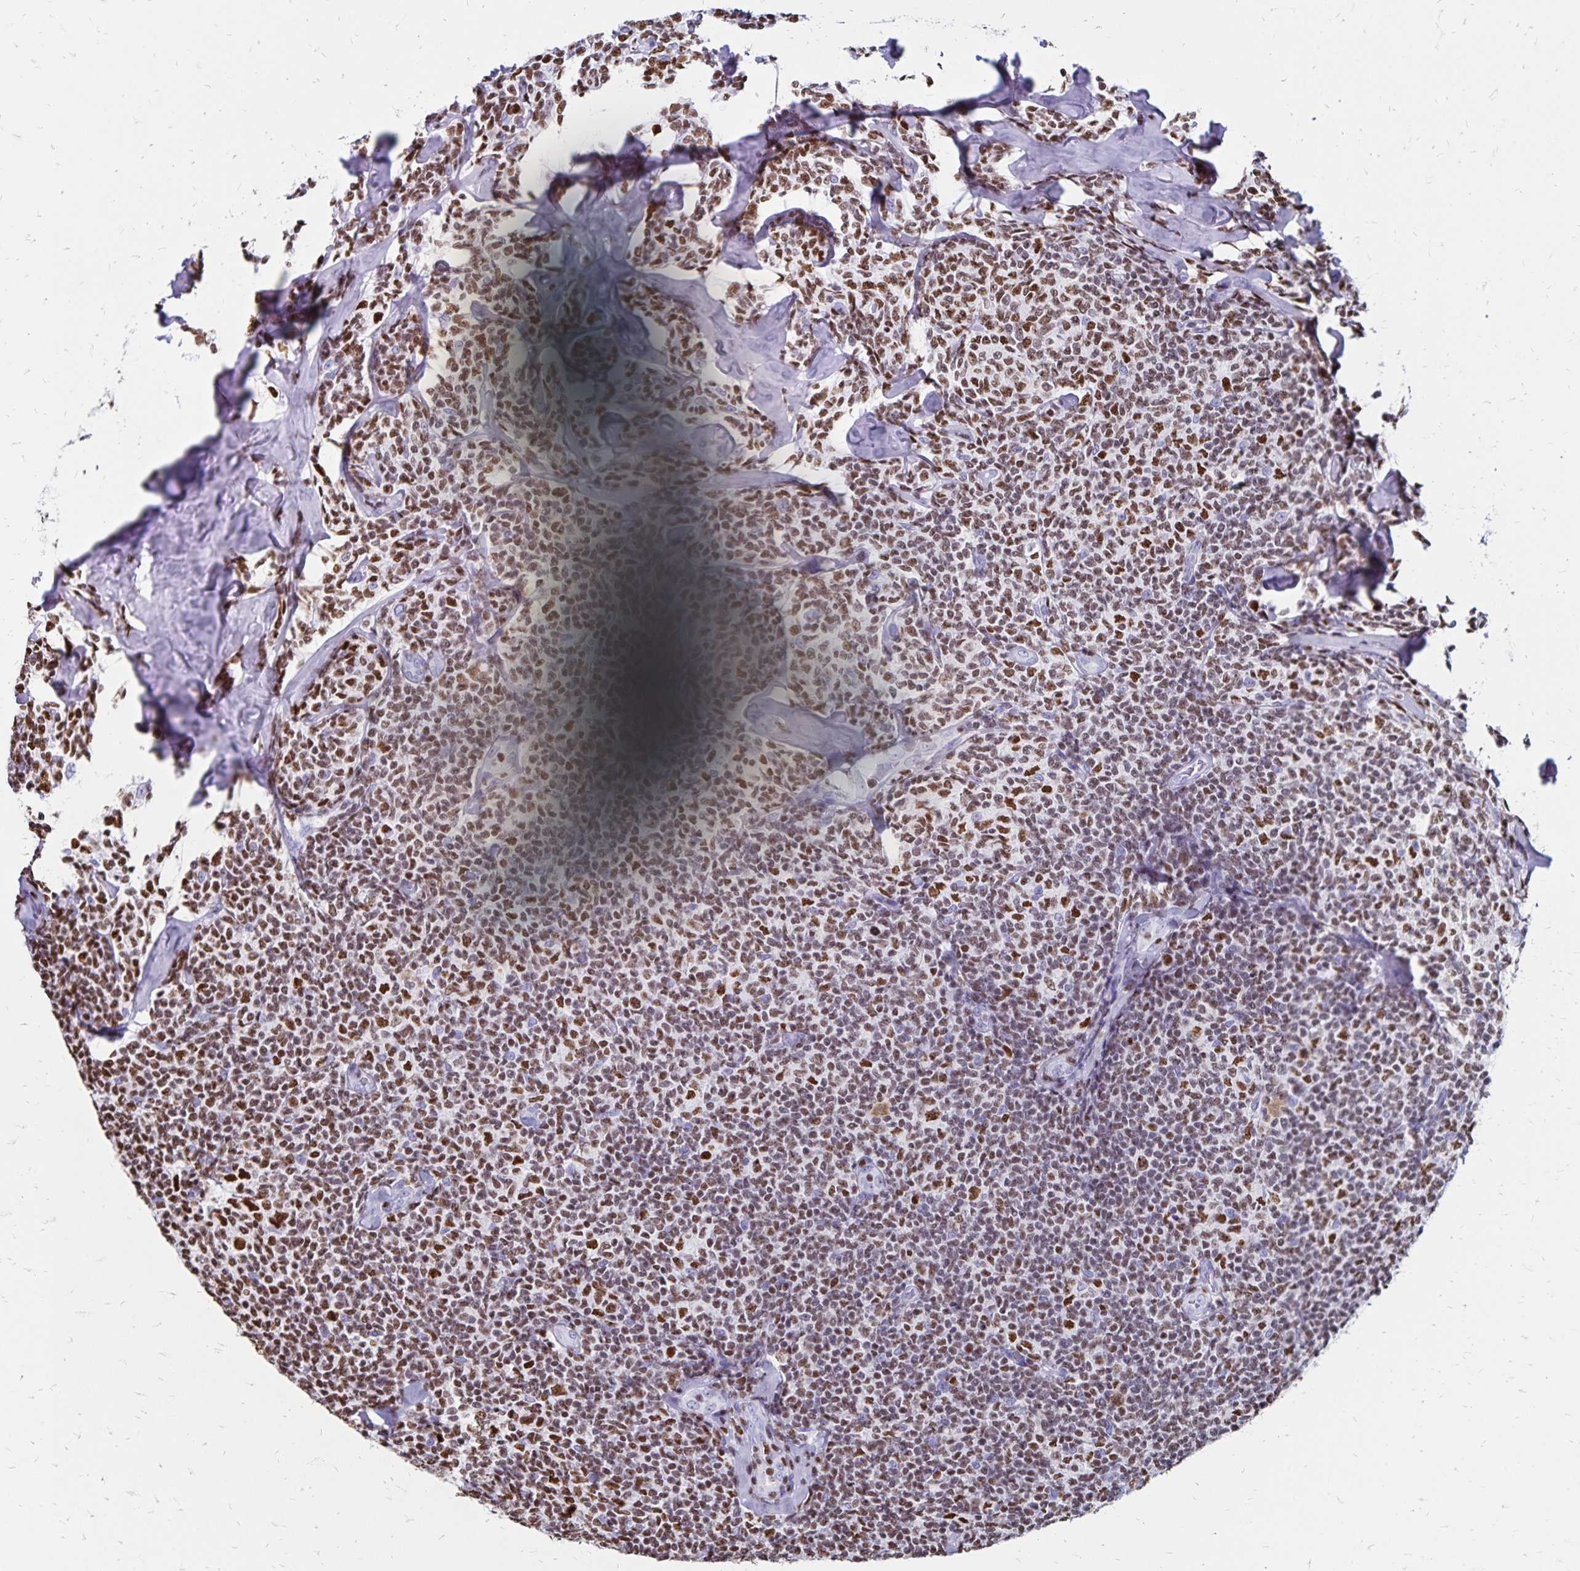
{"staining": {"intensity": "moderate", "quantity": ">75%", "location": "nuclear"}, "tissue": "lymphoma", "cell_type": "Tumor cells", "image_type": "cancer", "snomed": [{"axis": "morphology", "description": "Malignant lymphoma, non-Hodgkin's type, Low grade"}, {"axis": "topography", "description": "Lymph node"}], "caption": "Immunohistochemical staining of human low-grade malignant lymphoma, non-Hodgkin's type displays medium levels of moderate nuclear protein positivity in approximately >75% of tumor cells.", "gene": "IKZF1", "patient": {"sex": "female", "age": 56}}